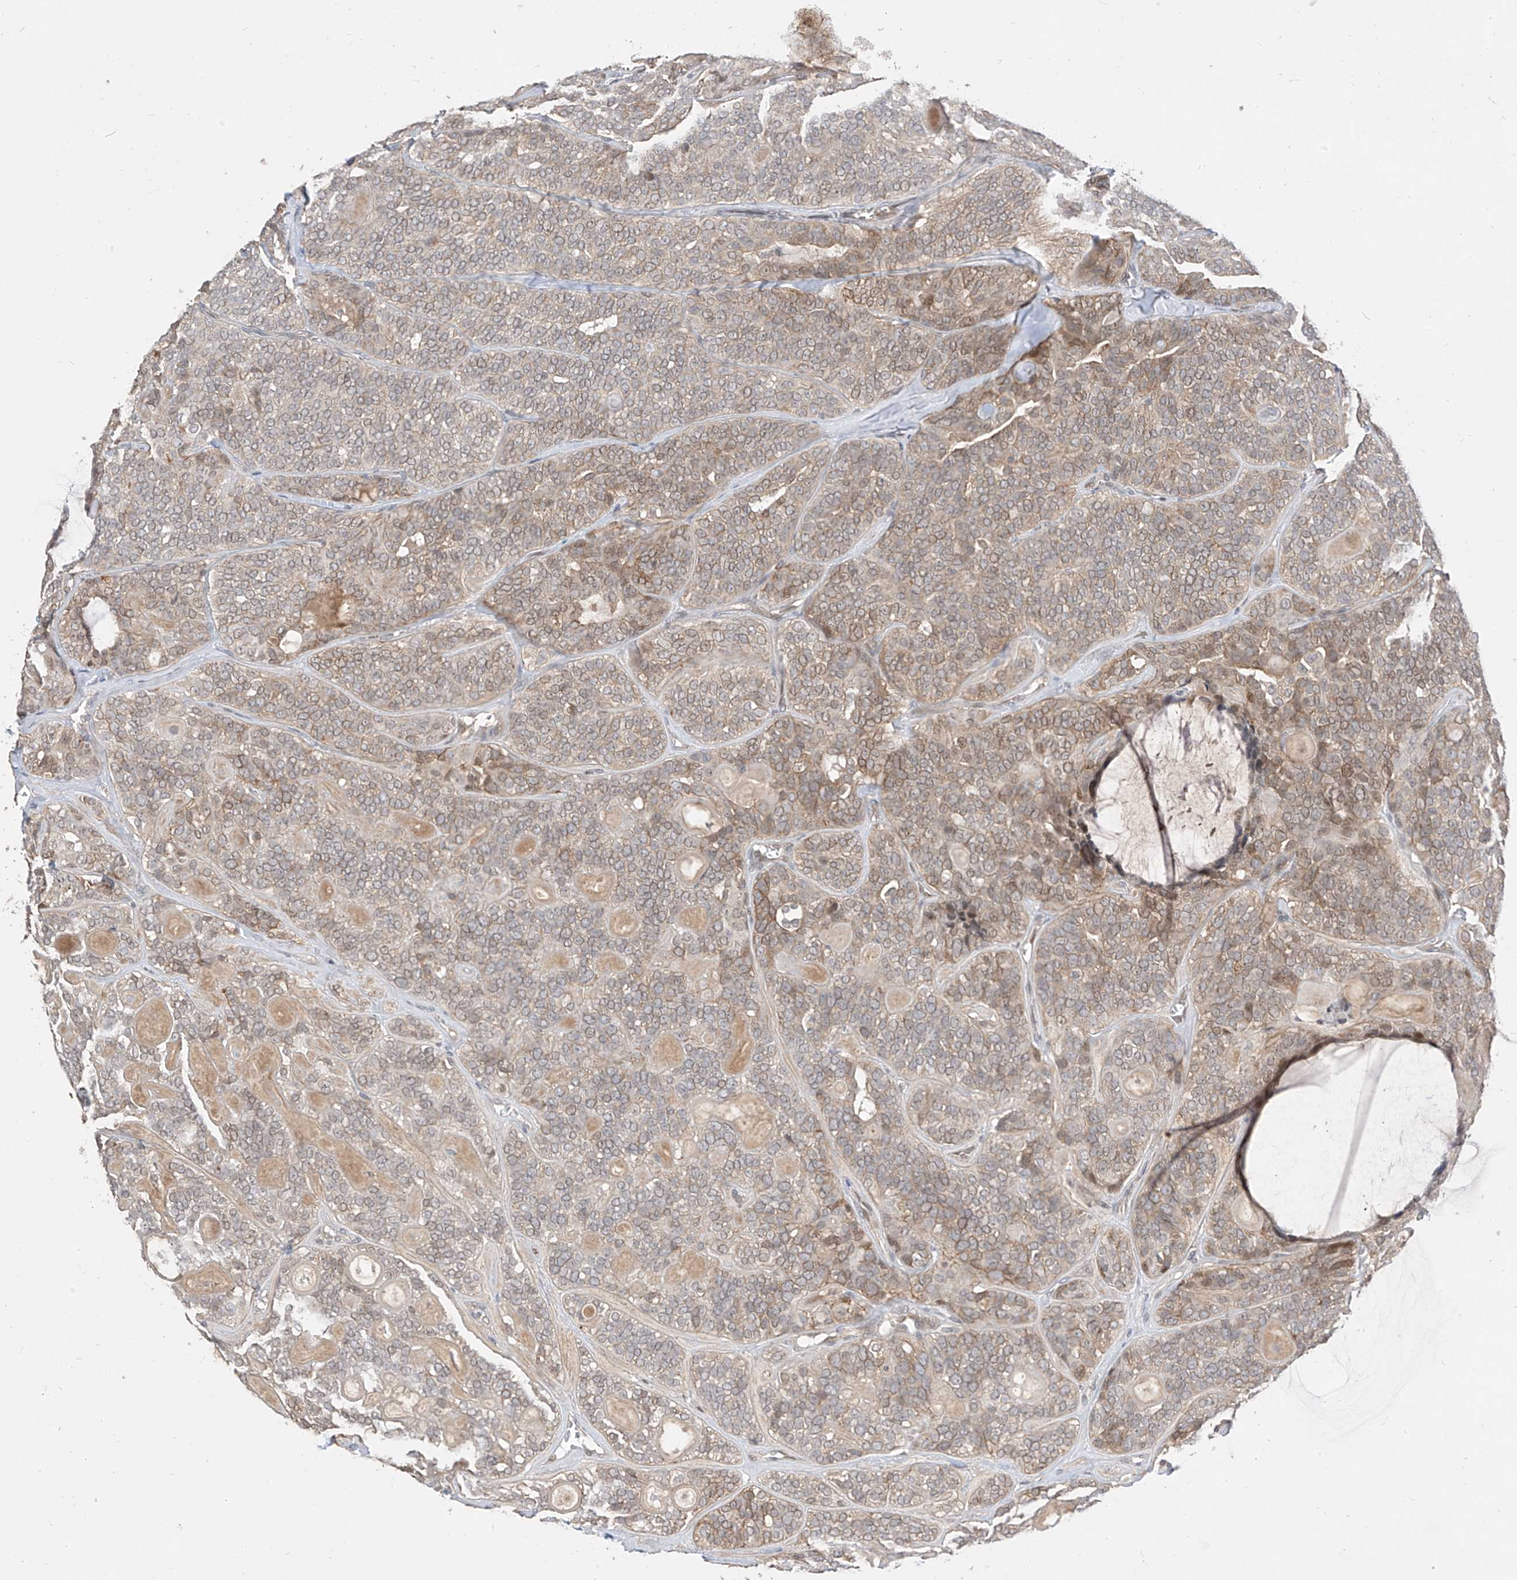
{"staining": {"intensity": "weak", "quantity": "<25%", "location": "cytoplasmic/membranous"}, "tissue": "head and neck cancer", "cell_type": "Tumor cells", "image_type": "cancer", "snomed": [{"axis": "morphology", "description": "Adenocarcinoma, NOS"}, {"axis": "topography", "description": "Head-Neck"}], "caption": "The photomicrograph displays no staining of tumor cells in head and neck cancer (adenocarcinoma). (Brightfield microscopy of DAB immunohistochemistry (IHC) at high magnification).", "gene": "MRTFA", "patient": {"sex": "male", "age": 66}}